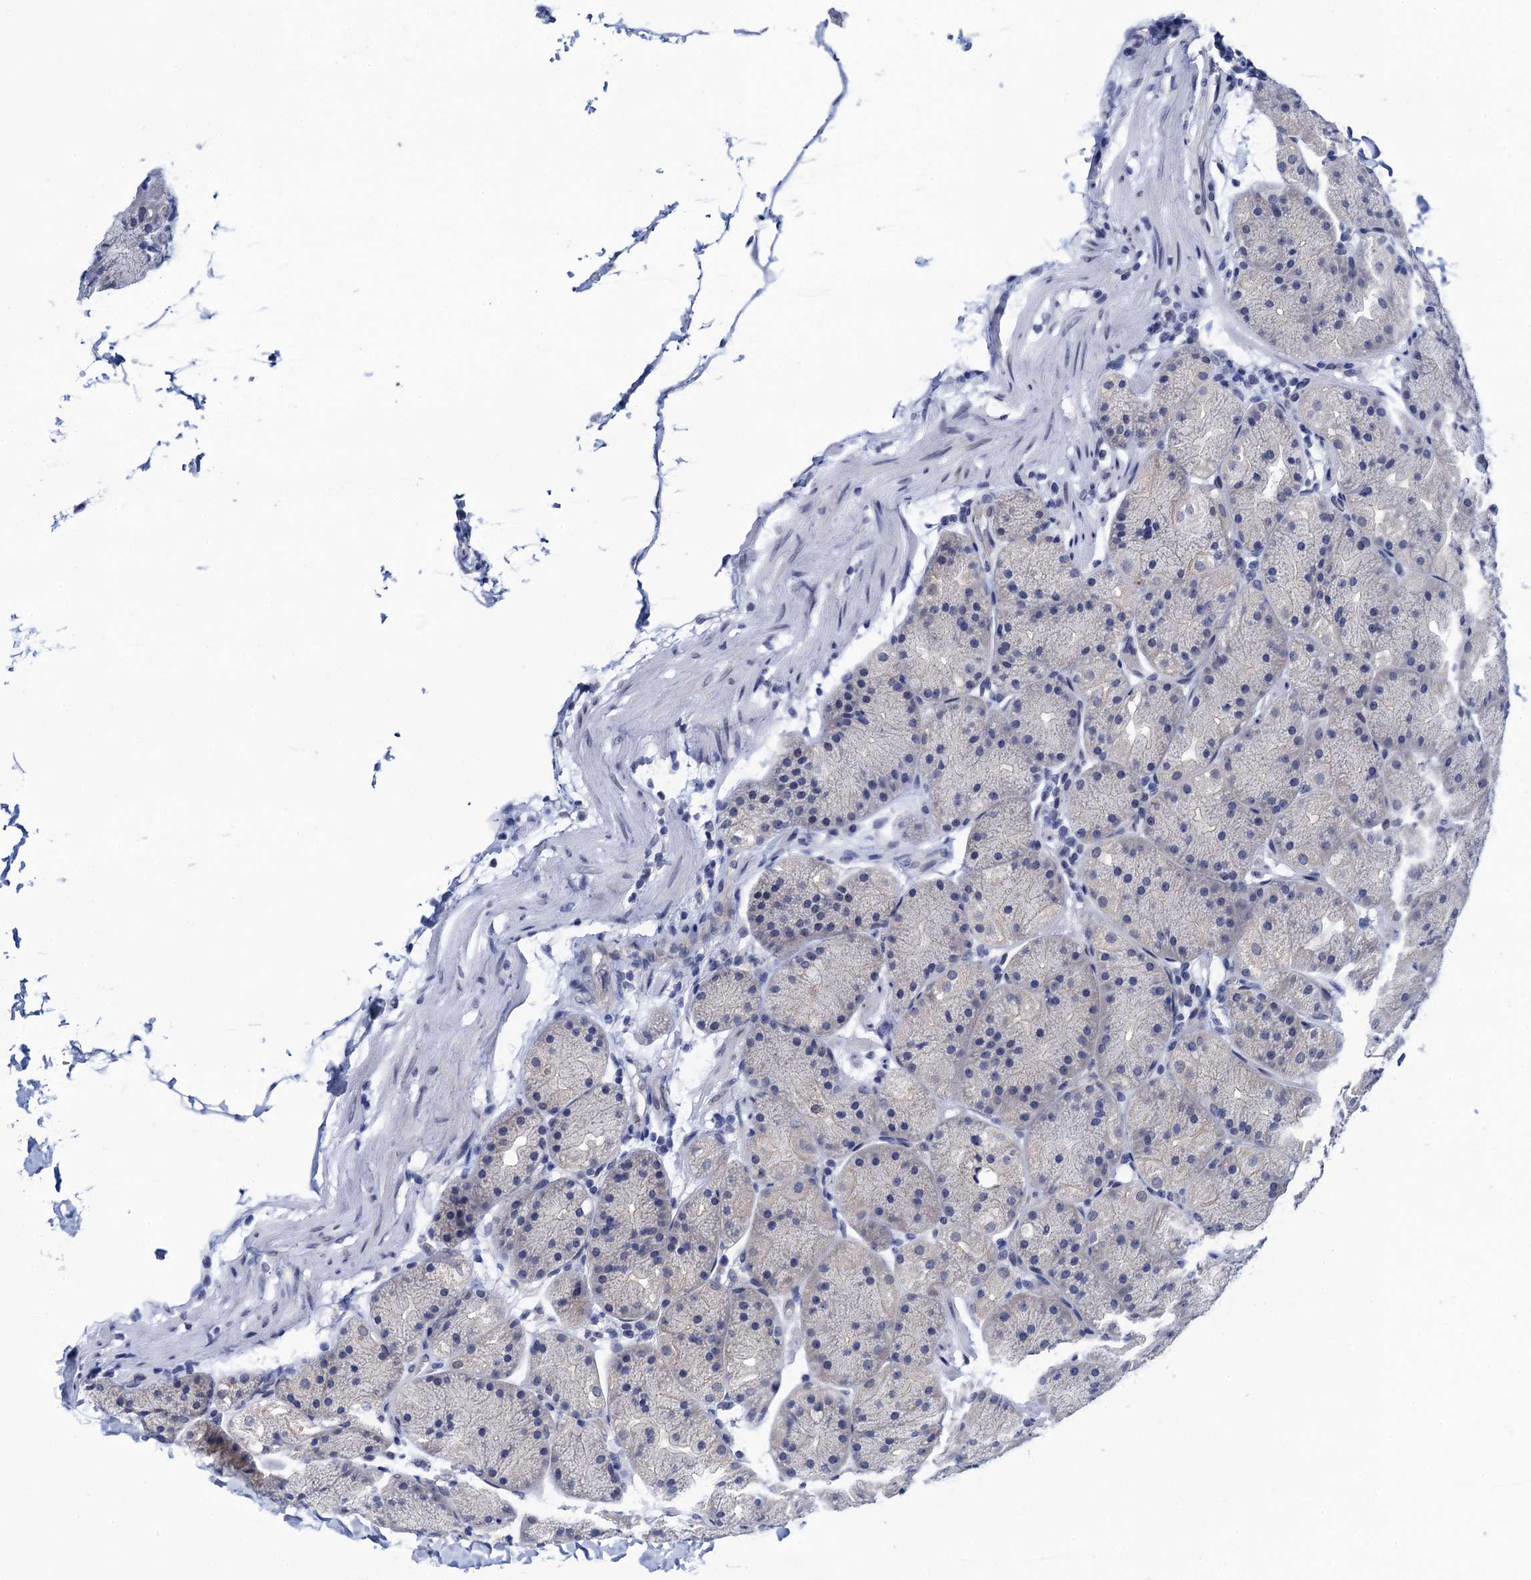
{"staining": {"intensity": "weak", "quantity": "25%-75%", "location": "cytoplasmic/membranous,nuclear"}, "tissue": "stomach", "cell_type": "Glandular cells", "image_type": "normal", "snomed": [{"axis": "morphology", "description": "Normal tissue, NOS"}, {"axis": "topography", "description": "Stomach, upper"}, {"axis": "topography", "description": "Stomach"}], "caption": "IHC image of benign stomach: stomach stained using immunohistochemistry (IHC) displays low levels of weak protein expression localized specifically in the cytoplasmic/membranous,nuclear of glandular cells, appearing as a cytoplasmic/membranous,nuclear brown color.", "gene": "C16orf87", "patient": {"sex": "male", "age": 48}}